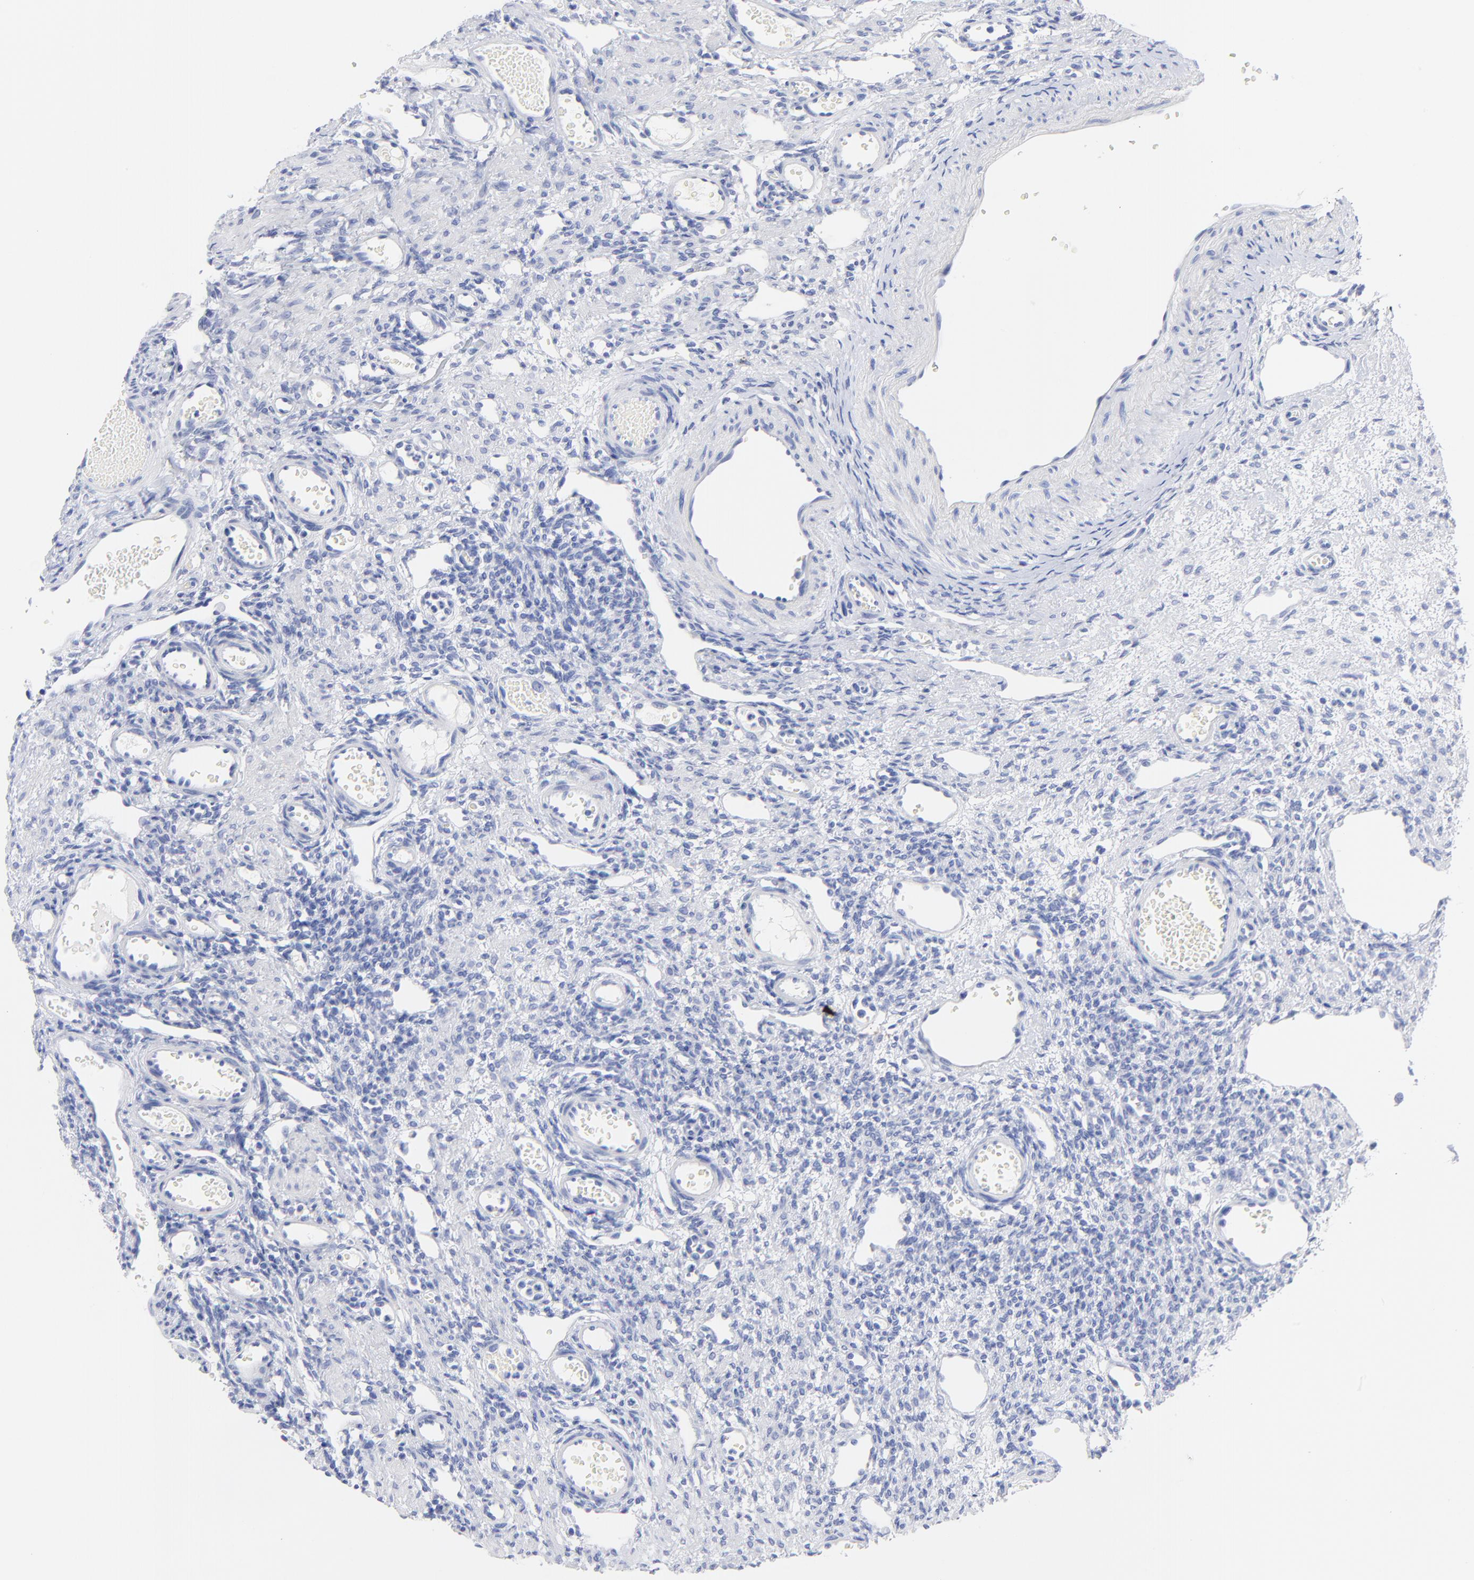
{"staining": {"intensity": "negative", "quantity": "none", "location": "none"}, "tissue": "ovary", "cell_type": "Ovarian stroma cells", "image_type": "normal", "snomed": [{"axis": "morphology", "description": "Normal tissue, NOS"}, {"axis": "topography", "description": "Ovary"}], "caption": "Immunohistochemical staining of unremarkable ovary shows no significant expression in ovarian stroma cells.", "gene": "ACY1", "patient": {"sex": "female", "age": 33}}